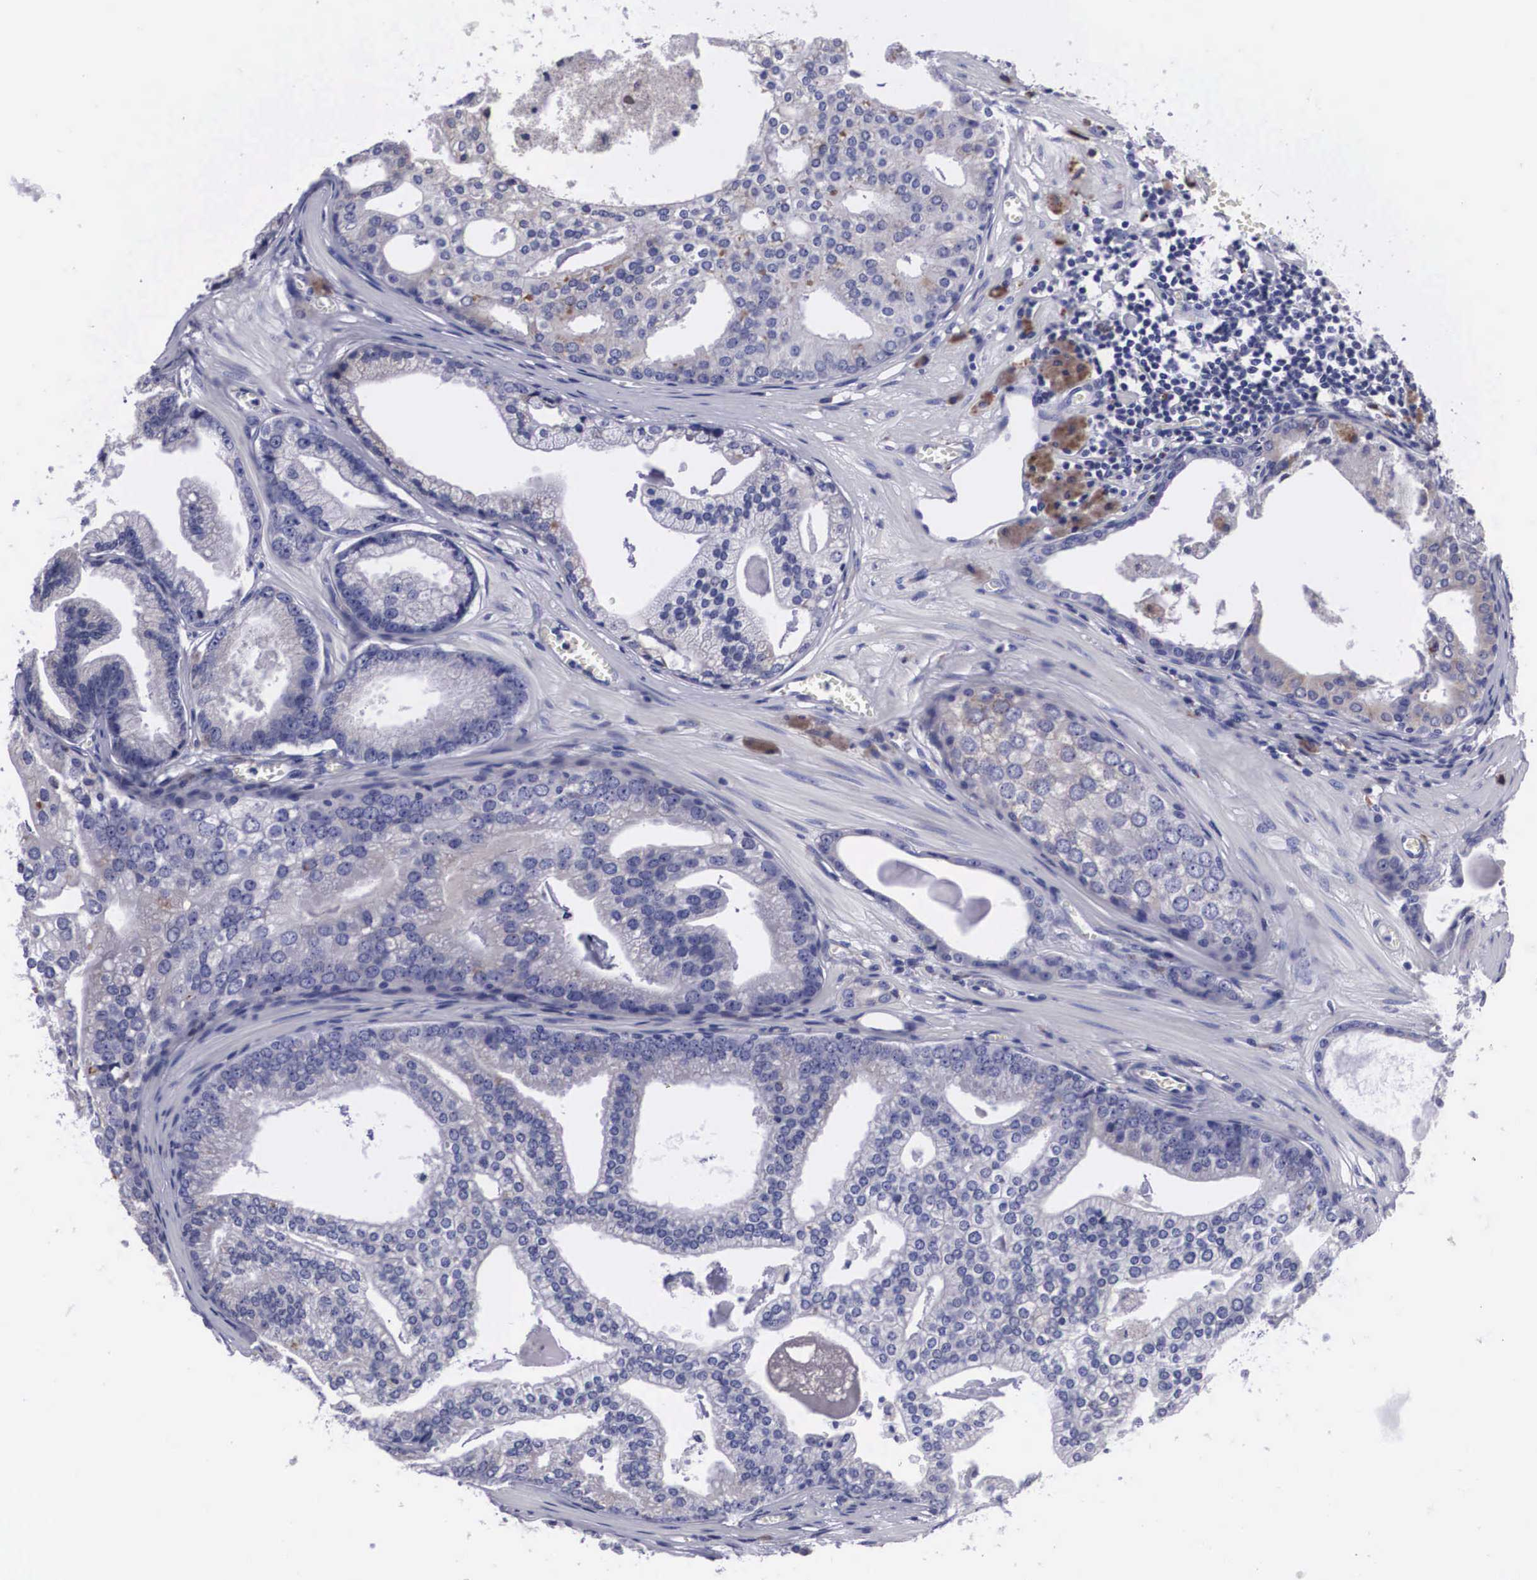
{"staining": {"intensity": "moderate", "quantity": "25%-75%", "location": "cytoplasmic/membranous"}, "tissue": "prostate cancer", "cell_type": "Tumor cells", "image_type": "cancer", "snomed": [{"axis": "morphology", "description": "Adenocarcinoma, High grade"}, {"axis": "topography", "description": "Prostate"}], "caption": "This is a photomicrograph of immunohistochemistry (IHC) staining of high-grade adenocarcinoma (prostate), which shows moderate expression in the cytoplasmic/membranous of tumor cells.", "gene": "CRELD2", "patient": {"sex": "male", "age": 56}}